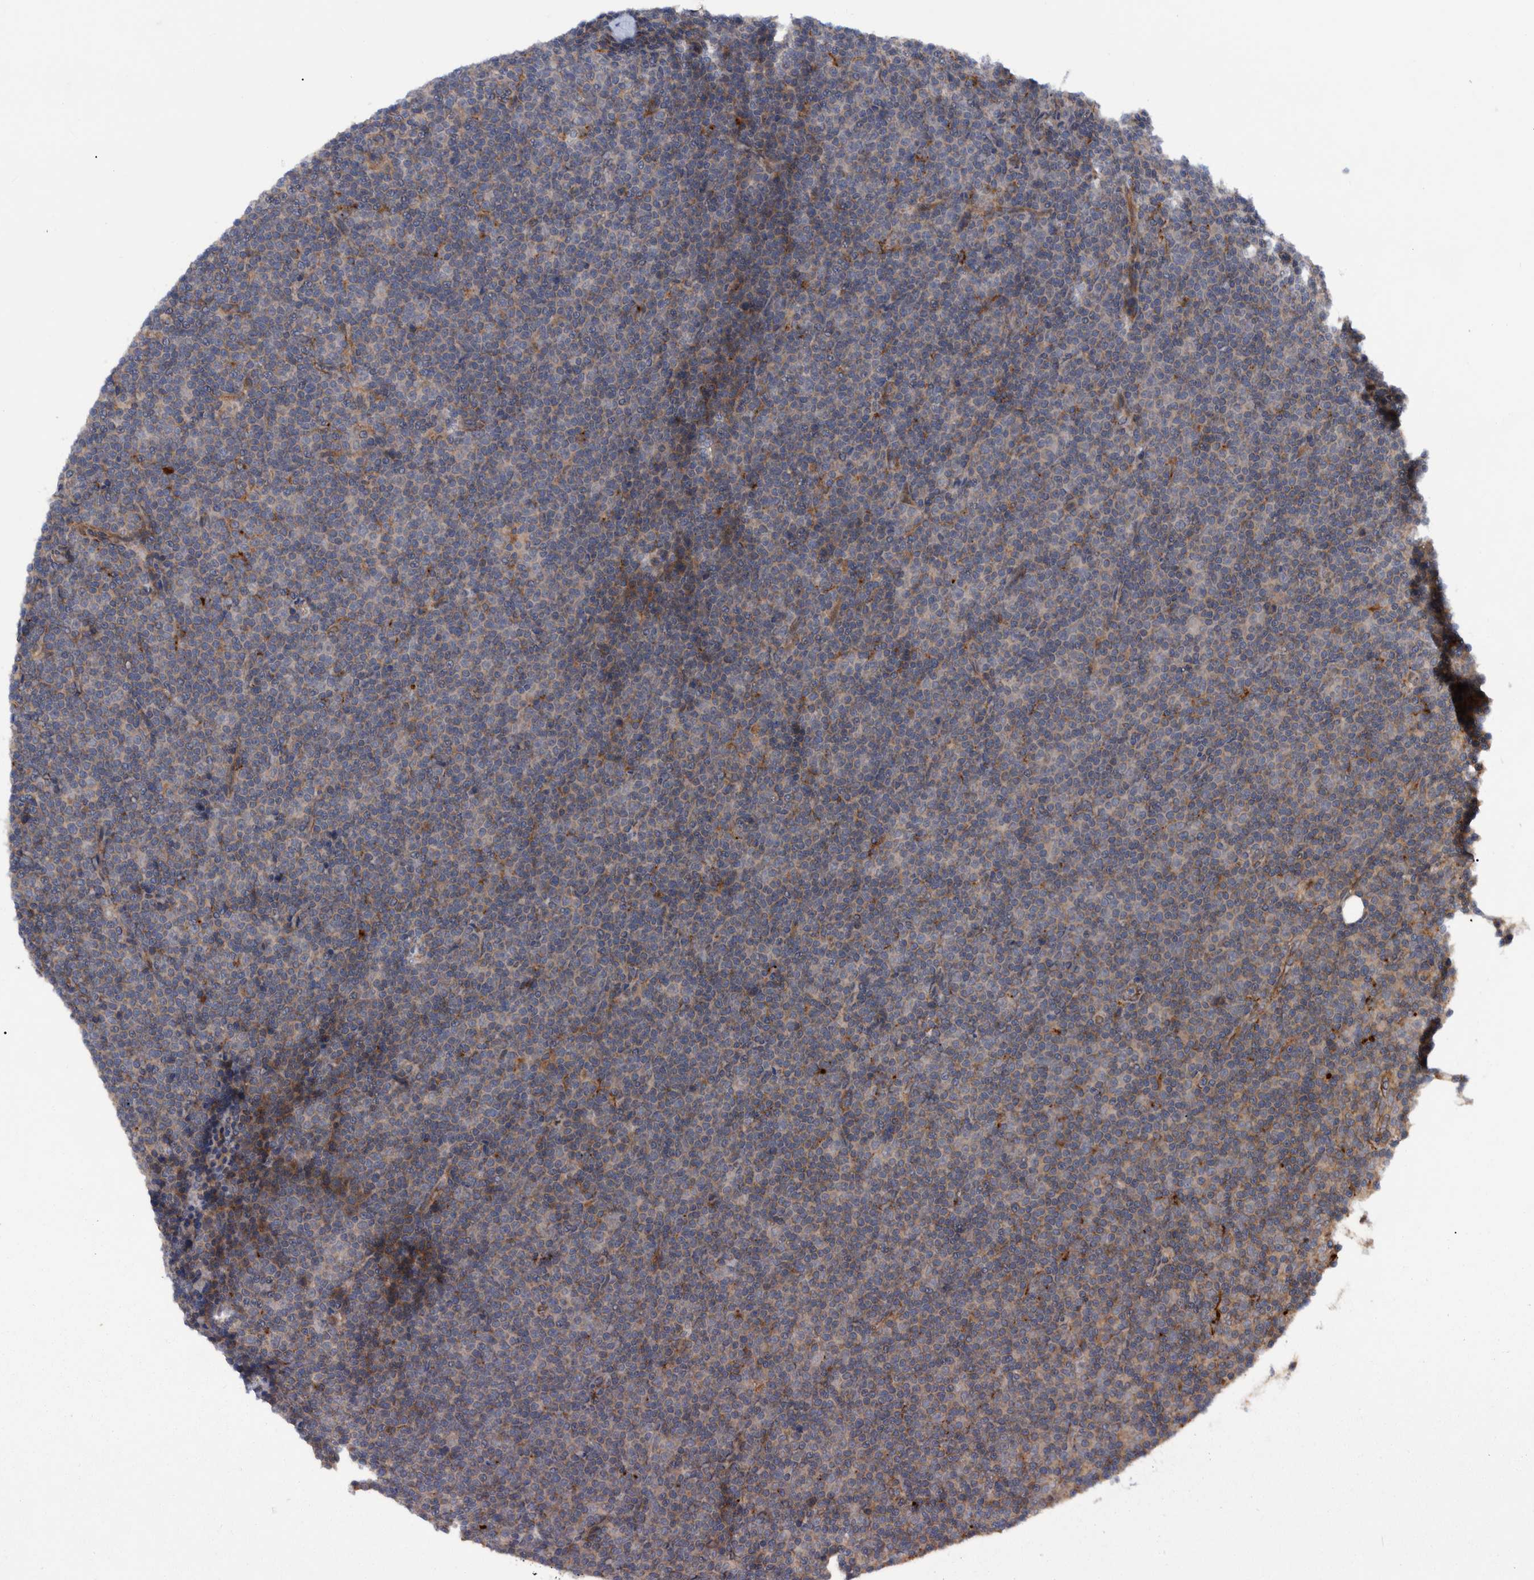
{"staining": {"intensity": "weak", "quantity": "<25%", "location": "cytoplasmic/membranous"}, "tissue": "lymphoma", "cell_type": "Tumor cells", "image_type": "cancer", "snomed": [{"axis": "morphology", "description": "Malignant lymphoma, non-Hodgkin's type, Low grade"}, {"axis": "topography", "description": "Lymph node"}], "caption": "A photomicrograph of human lymphoma is negative for staining in tumor cells. Brightfield microscopy of IHC stained with DAB (brown) and hematoxylin (blue), captured at high magnification.", "gene": "ITIH3", "patient": {"sex": "female", "age": 67}}